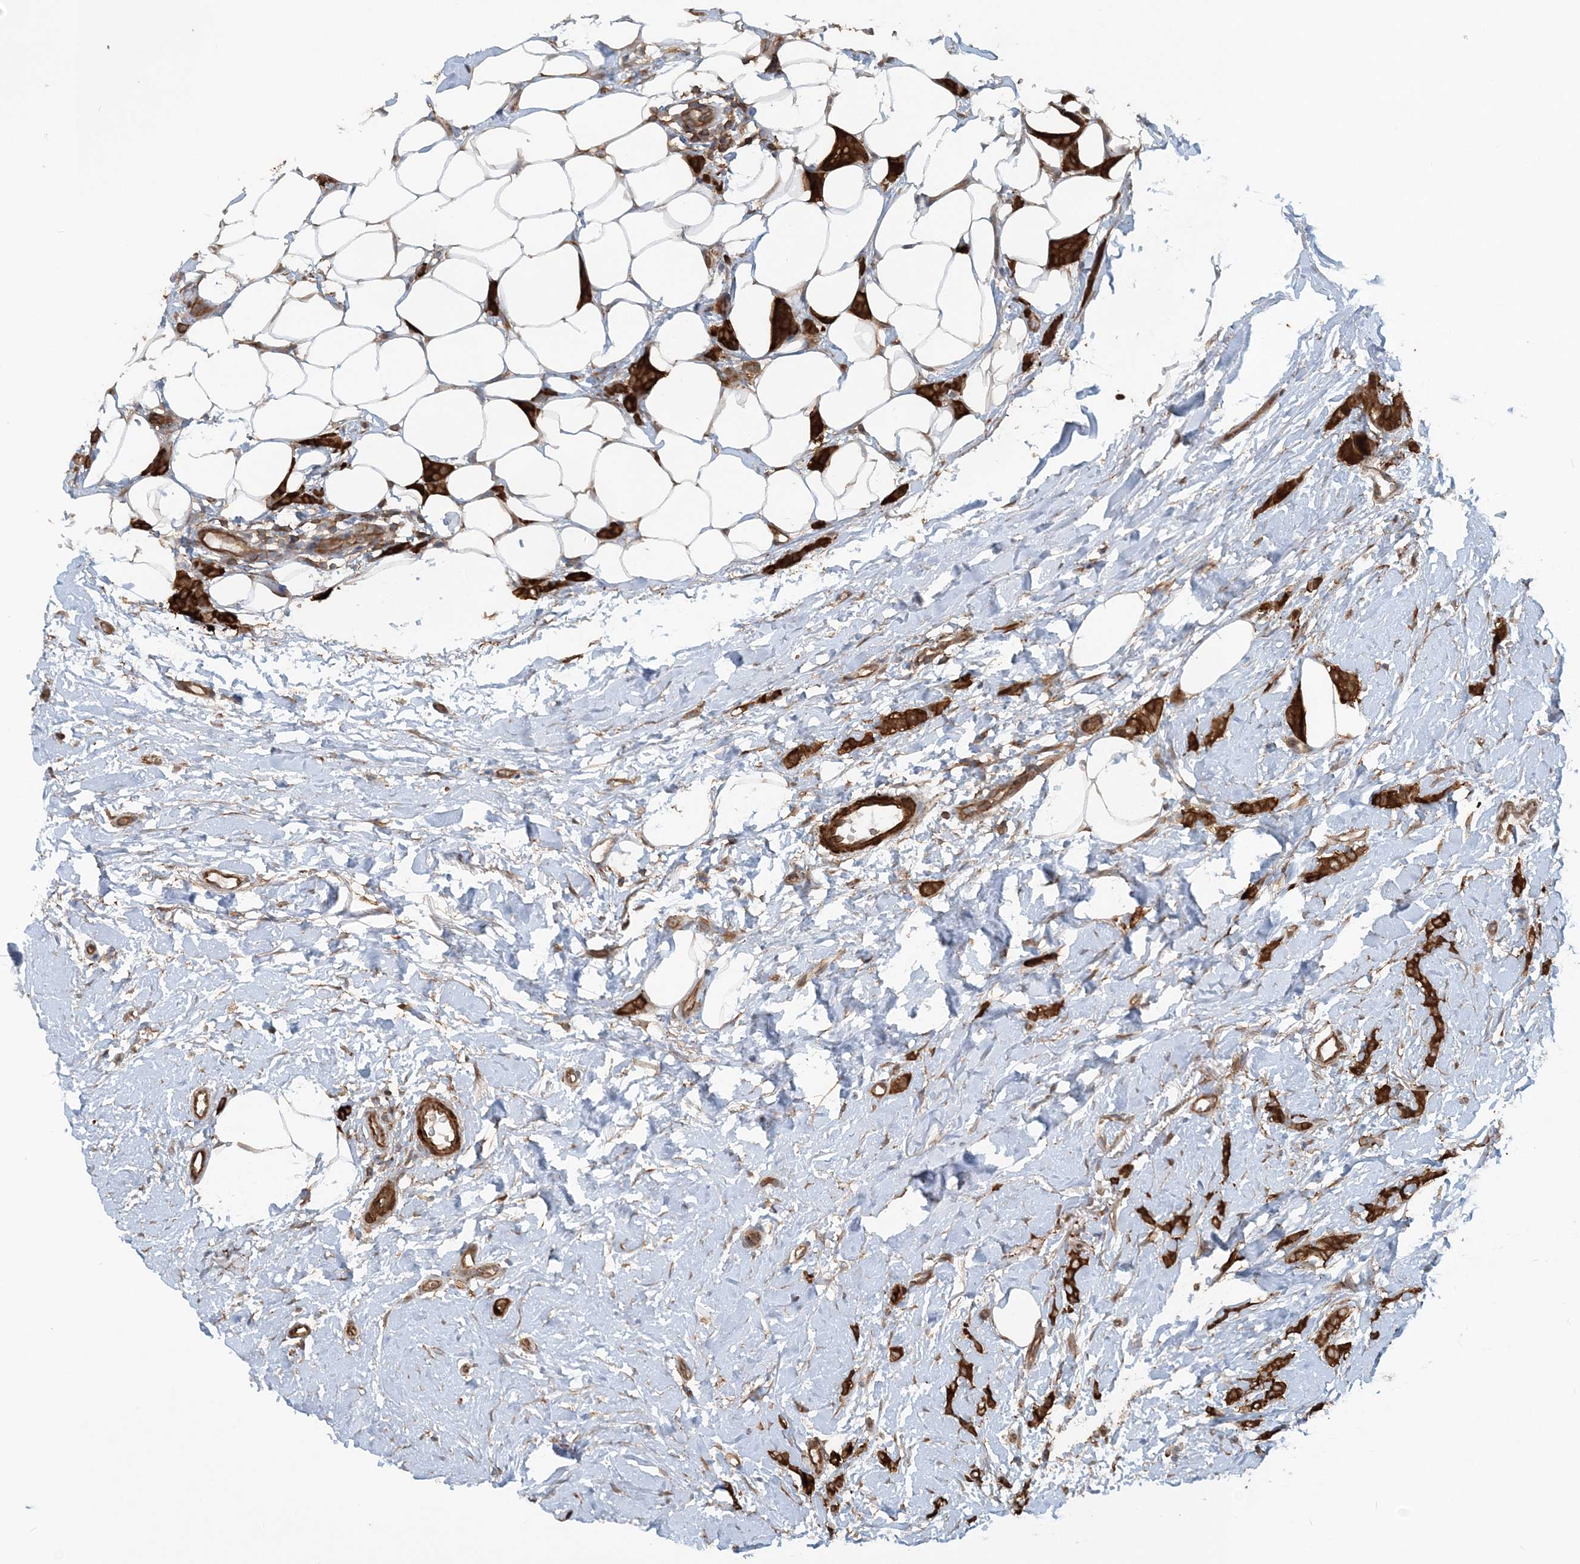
{"staining": {"intensity": "strong", "quantity": ">75%", "location": "cytoplasmic/membranous"}, "tissue": "breast cancer", "cell_type": "Tumor cells", "image_type": "cancer", "snomed": [{"axis": "morphology", "description": "Lobular carcinoma"}, {"axis": "topography", "description": "Skin"}, {"axis": "topography", "description": "Breast"}], "caption": "Immunohistochemical staining of human breast cancer shows high levels of strong cytoplasmic/membranous protein expression in about >75% of tumor cells.", "gene": "DSTN", "patient": {"sex": "female", "age": 46}}